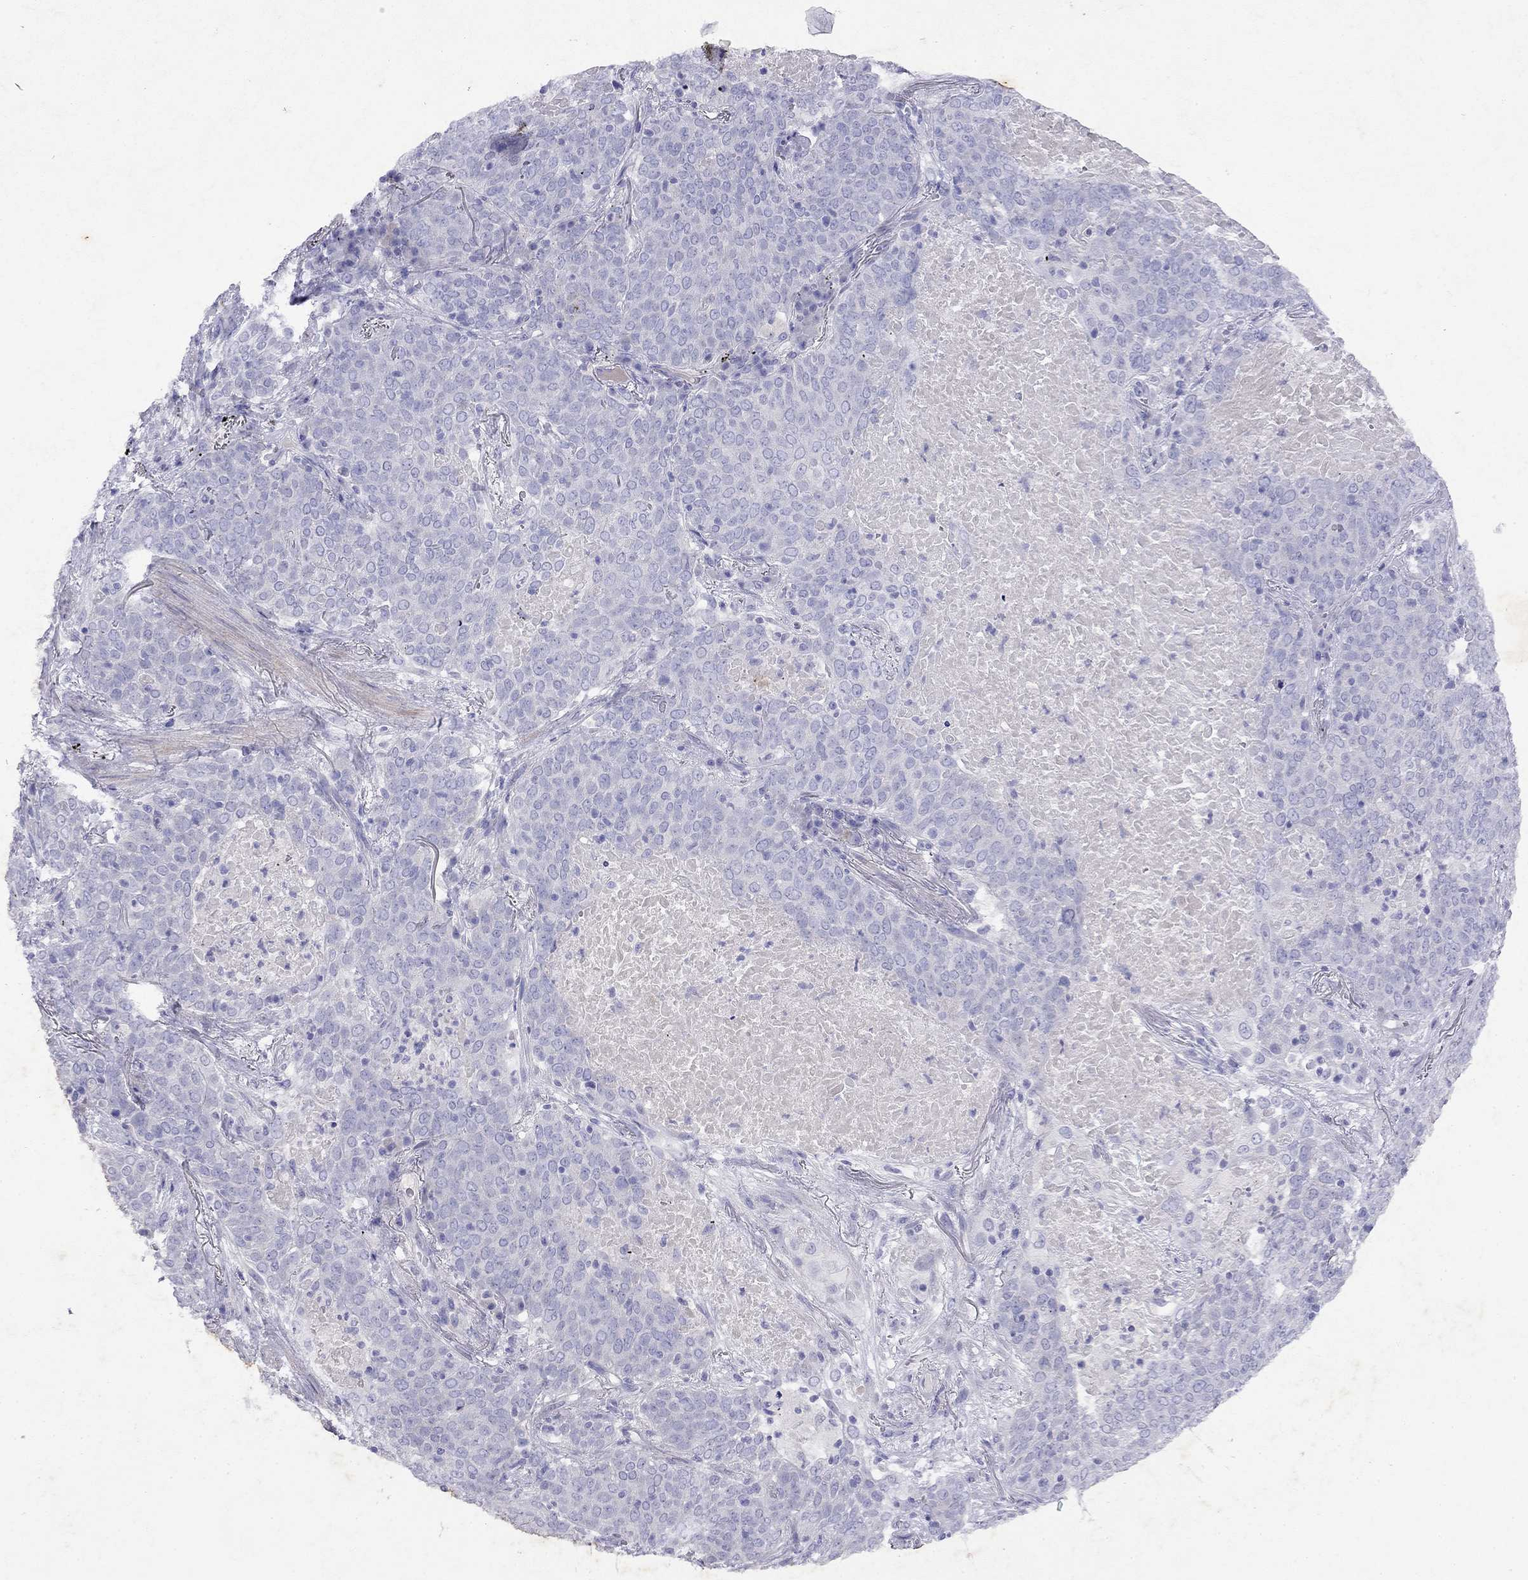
{"staining": {"intensity": "negative", "quantity": "none", "location": "none"}, "tissue": "lung cancer", "cell_type": "Tumor cells", "image_type": "cancer", "snomed": [{"axis": "morphology", "description": "Squamous cell carcinoma, NOS"}, {"axis": "topography", "description": "Lung"}], "caption": "Immunohistochemistry (IHC) photomicrograph of neoplastic tissue: human lung squamous cell carcinoma stained with DAB displays no significant protein expression in tumor cells.", "gene": "GNAT3", "patient": {"sex": "male", "age": 82}}